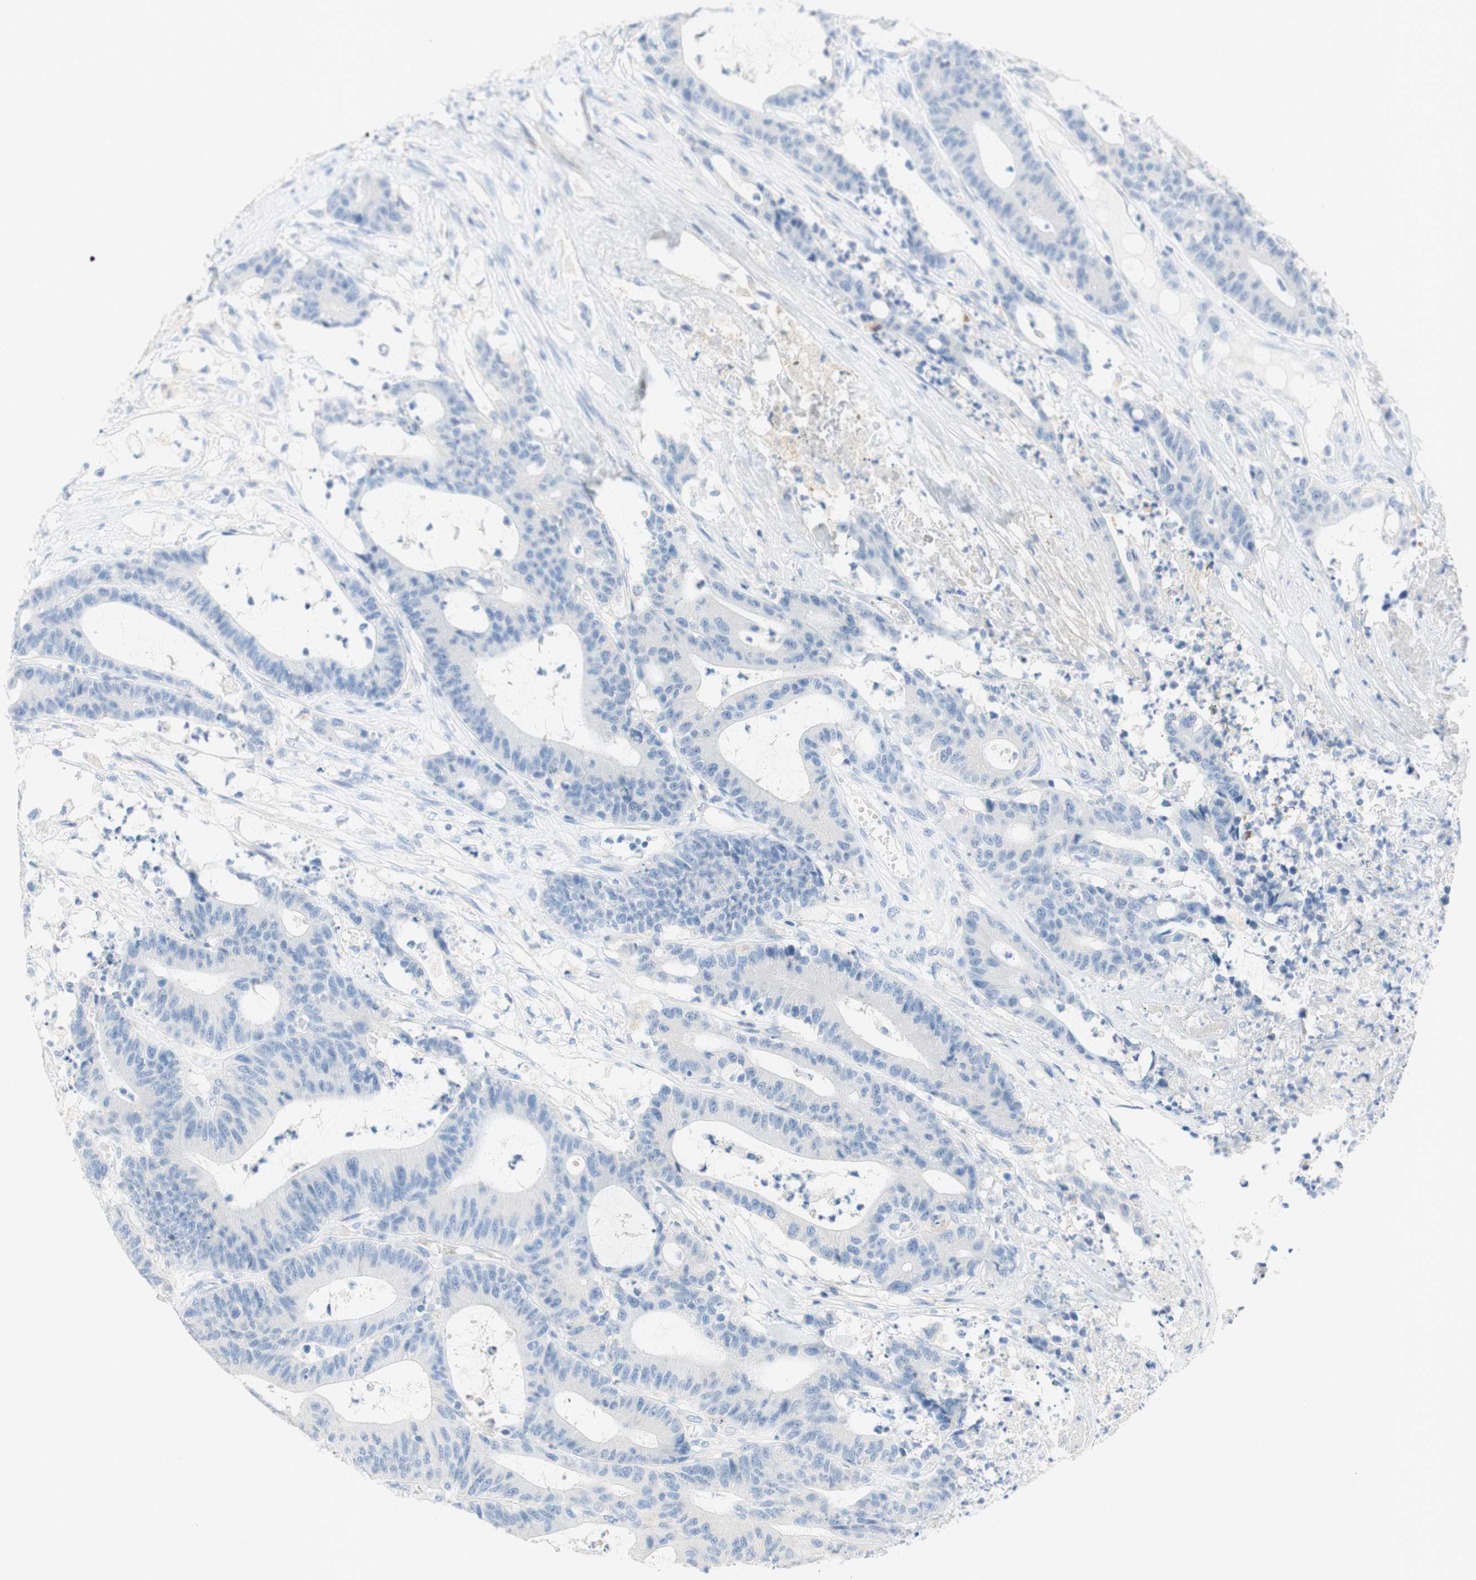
{"staining": {"intensity": "negative", "quantity": "none", "location": "none"}, "tissue": "colorectal cancer", "cell_type": "Tumor cells", "image_type": "cancer", "snomed": [{"axis": "morphology", "description": "Adenocarcinoma, NOS"}, {"axis": "topography", "description": "Colon"}], "caption": "DAB (3,3'-diaminobenzidine) immunohistochemical staining of colorectal adenocarcinoma exhibits no significant positivity in tumor cells.", "gene": "POLR2J3", "patient": {"sex": "female", "age": 84}}